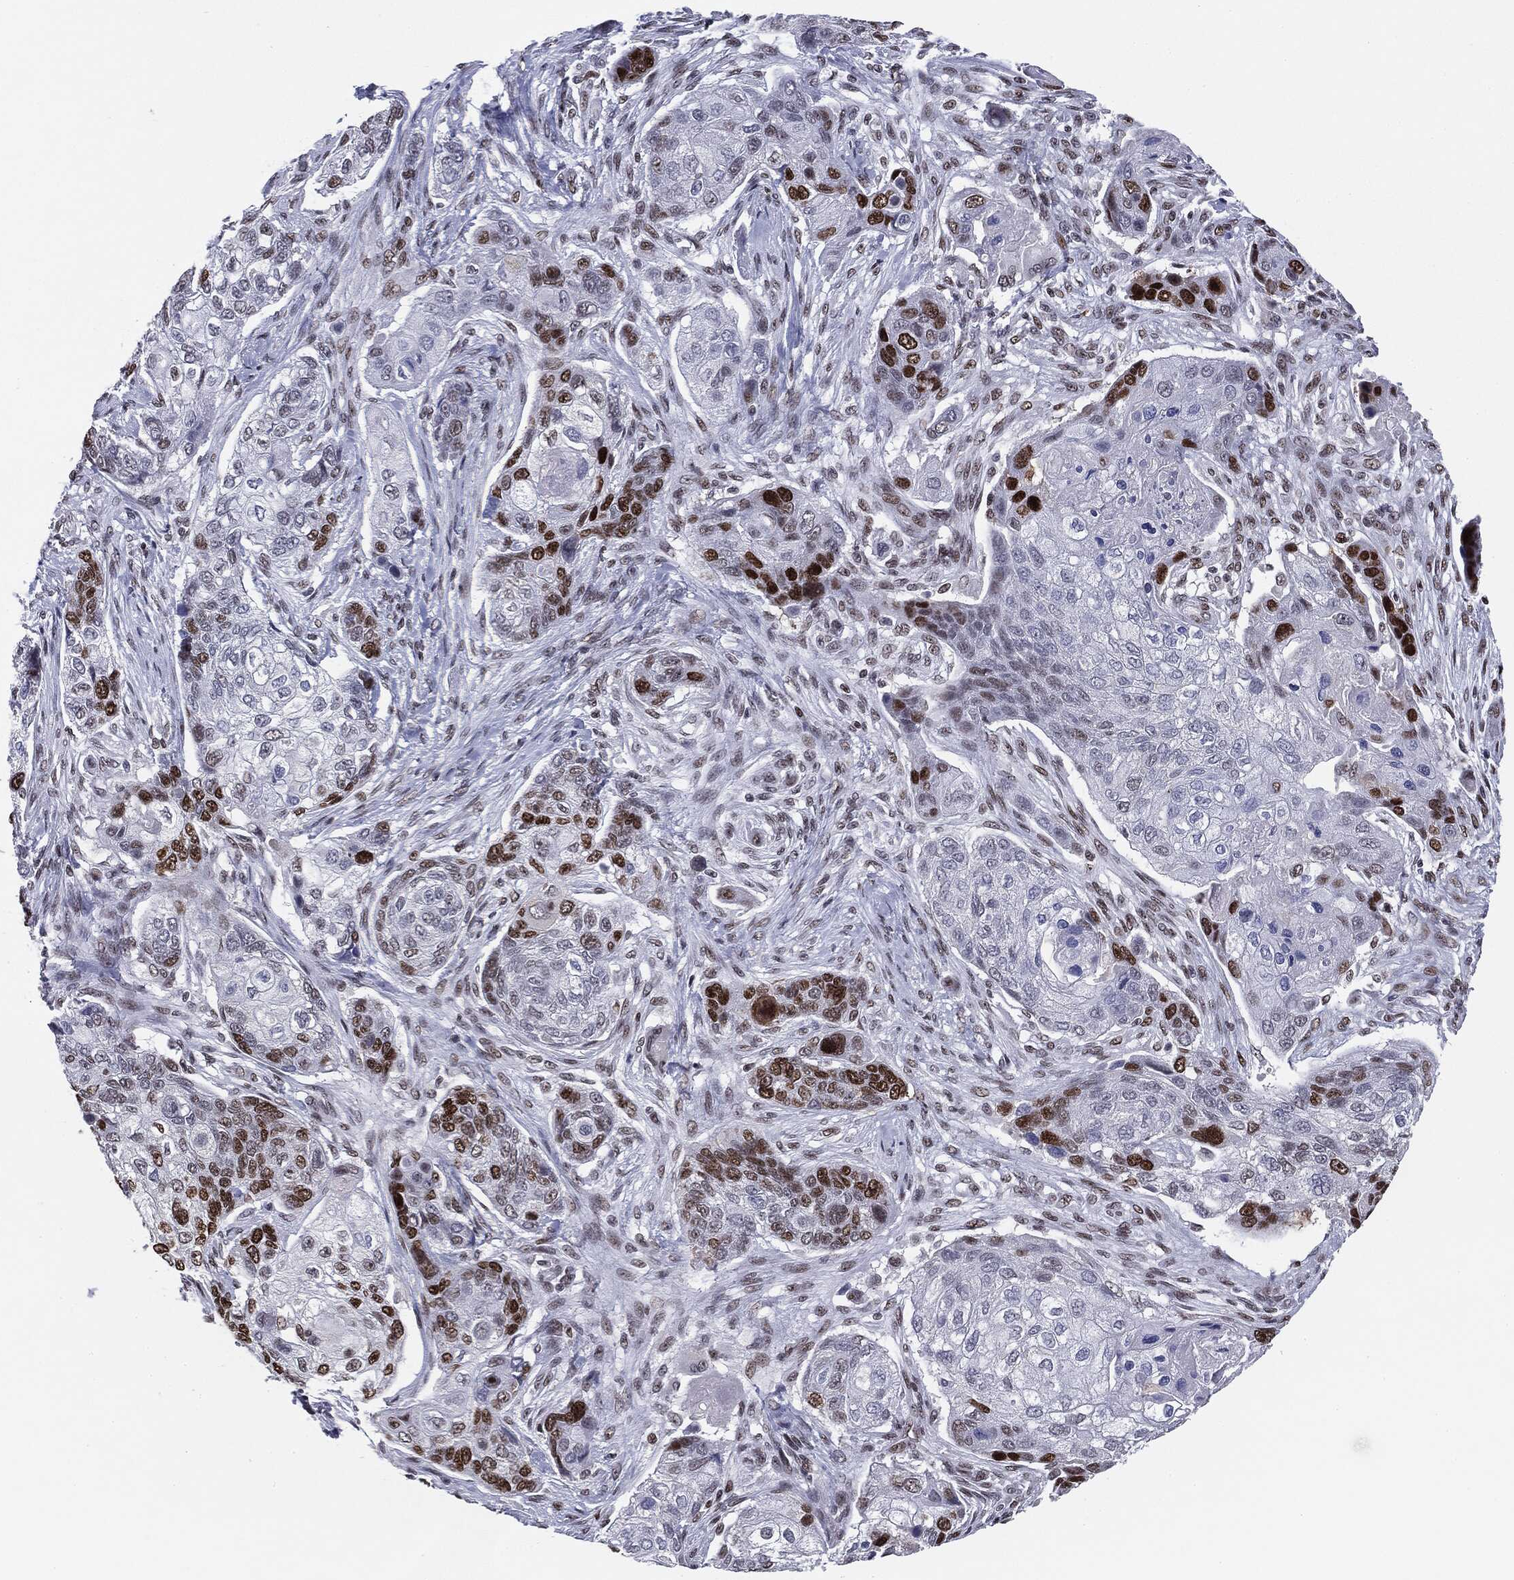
{"staining": {"intensity": "strong", "quantity": "<25%", "location": "nuclear"}, "tissue": "lung cancer", "cell_type": "Tumor cells", "image_type": "cancer", "snomed": [{"axis": "morphology", "description": "Normal tissue, NOS"}, {"axis": "morphology", "description": "Squamous cell carcinoma, NOS"}, {"axis": "topography", "description": "Bronchus"}, {"axis": "topography", "description": "Lung"}], "caption": "Immunohistochemistry (IHC) (DAB) staining of squamous cell carcinoma (lung) demonstrates strong nuclear protein expression in about <25% of tumor cells.", "gene": "MDC1", "patient": {"sex": "male", "age": 69}}